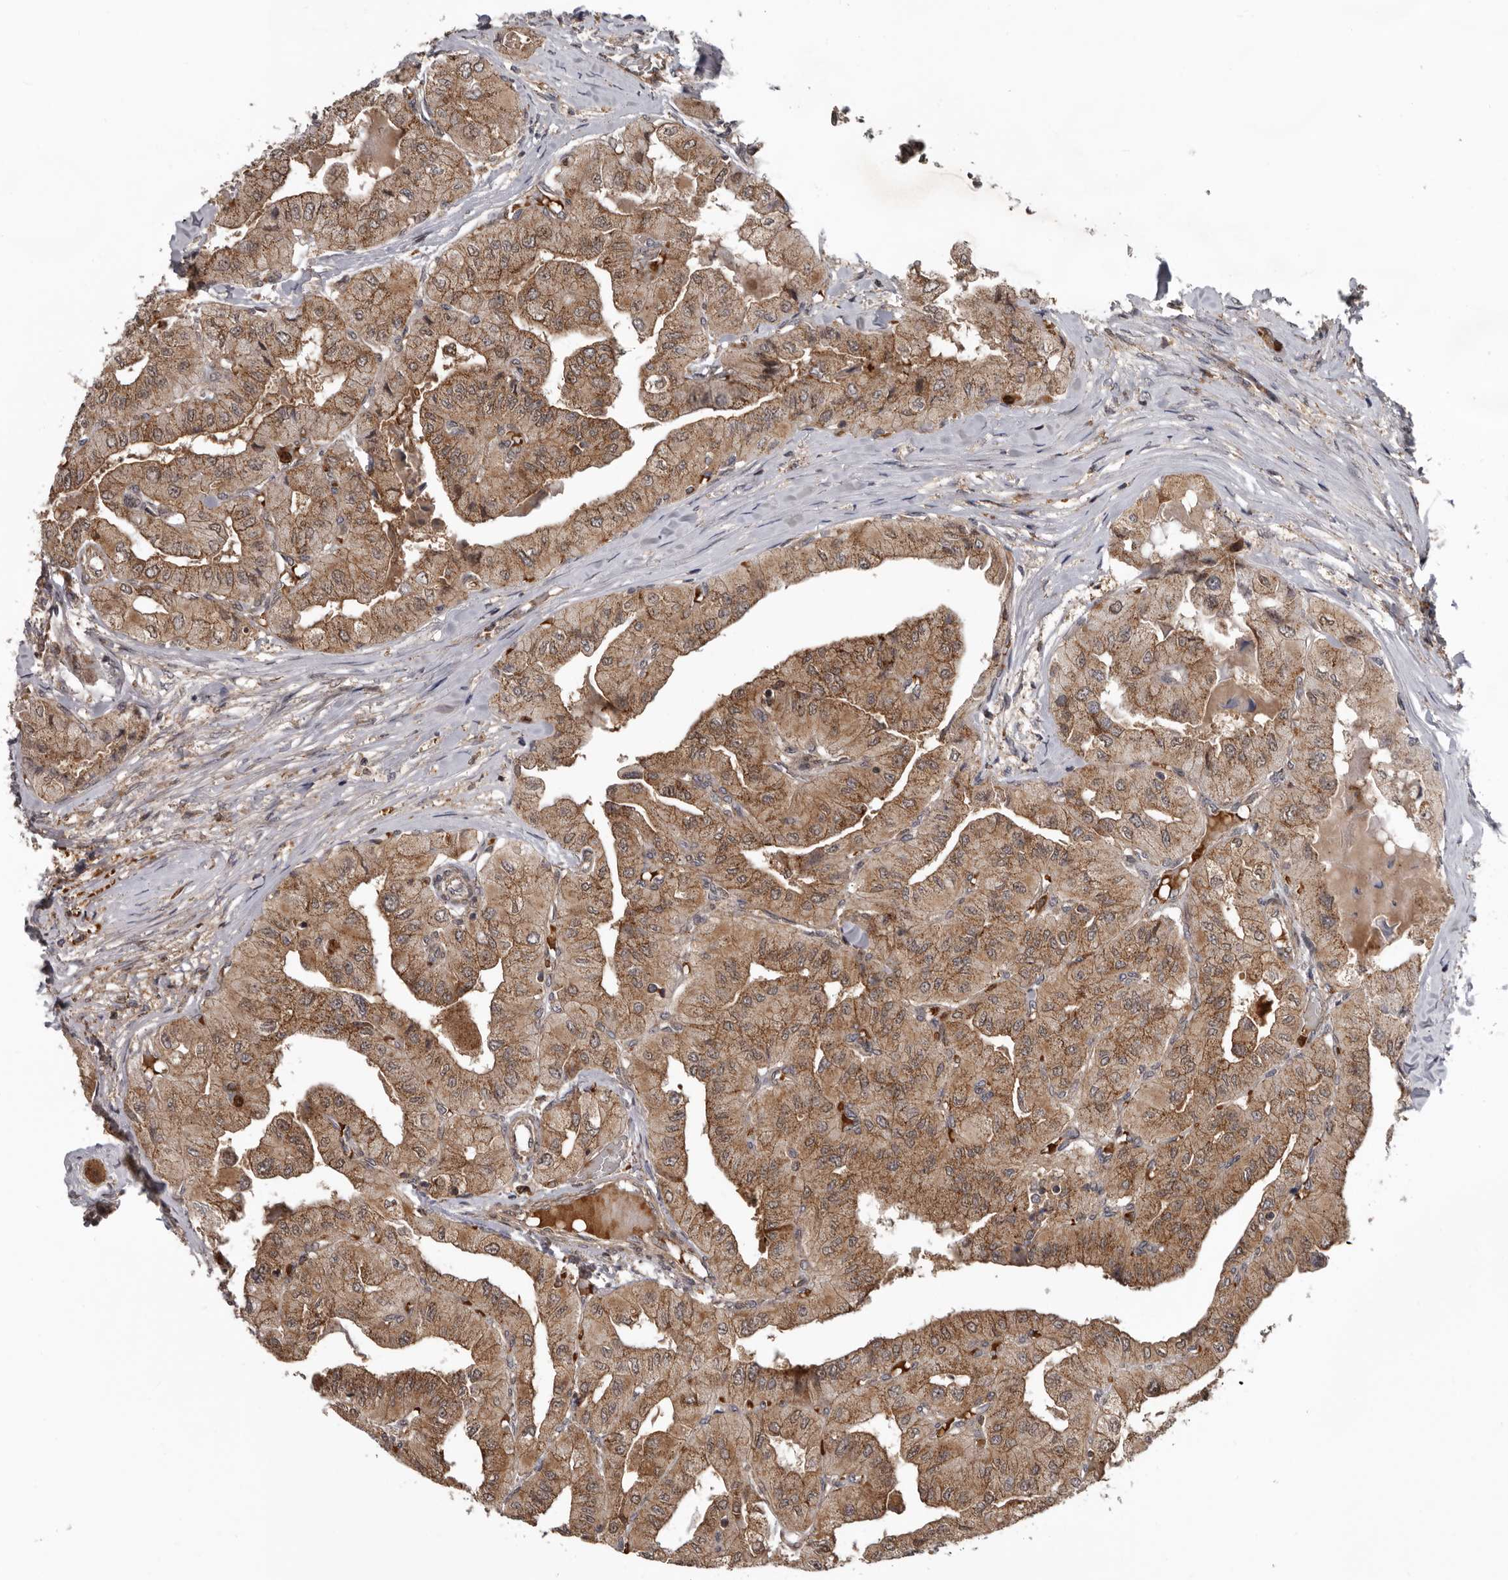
{"staining": {"intensity": "moderate", "quantity": ">75%", "location": "cytoplasmic/membranous"}, "tissue": "thyroid cancer", "cell_type": "Tumor cells", "image_type": "cancer", "snomed": [{"axis": "morphology", "description": "Papillary adenocarcinoma, NOS"}, {"axis": "topography", "description": "Thyroid gland"}], "caption": "This photomicrograph shows immunohistochemistry (IHC) staining of papillary adenocarcinoma (thyroid), with medium moderate cytoplasmic/membranous expression in about >75% of tumor cells.", "gene": "FGFR4", "patient": {"sex": "female", "age": 59}}